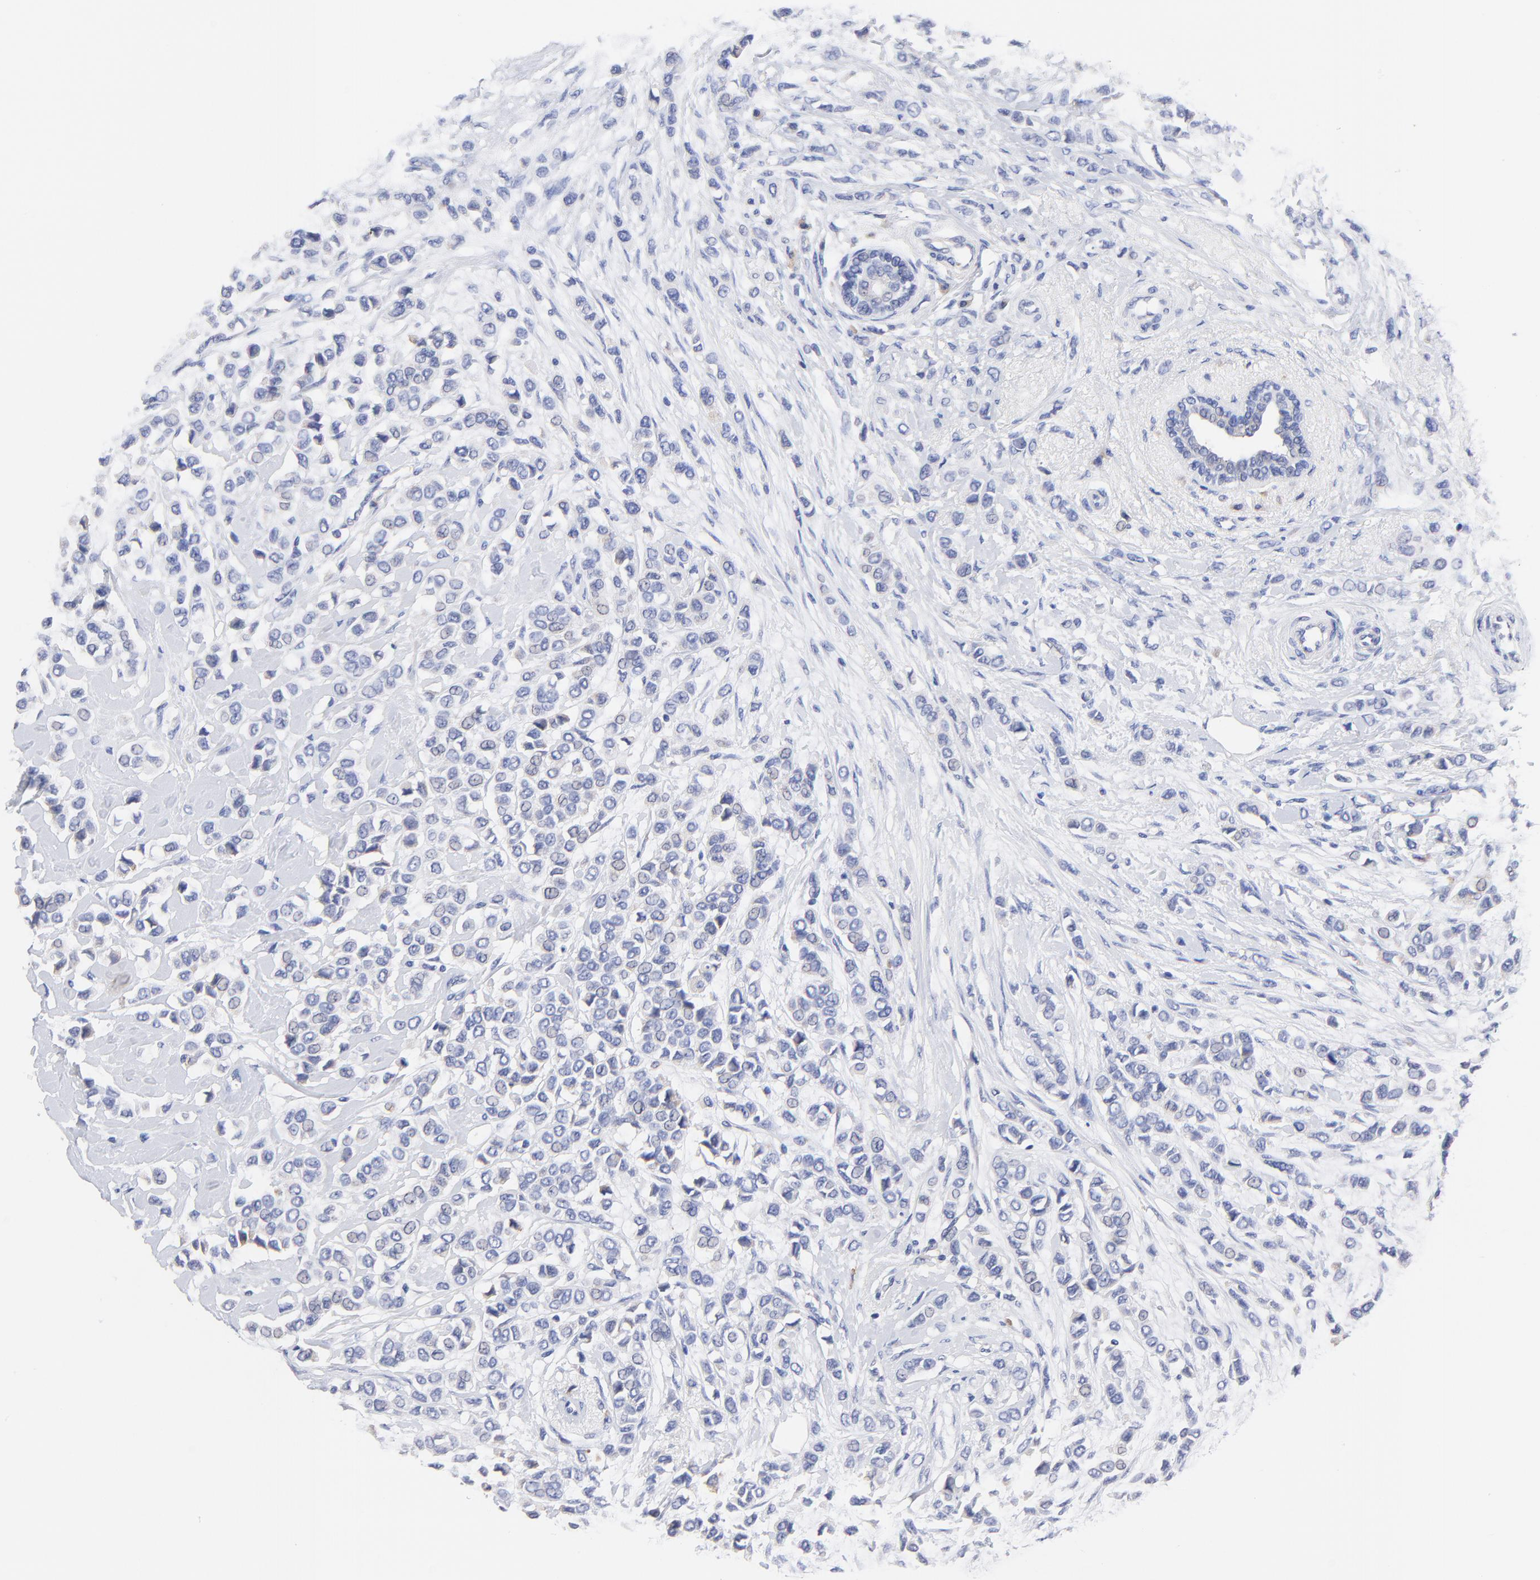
{"staining": {"intensity": "negative", "quantity": "none", "location": "none"}, "tissue": "breast cancer", "cell_type": "Tumor cells", "image_type": "cancer", "snomed": [{"axis": "morphology", "description": "Lobular carcinoma"}, {"axis": "topography", "description": "Breast"}], "caption": "Immunohistochemistry (IHC) photomicrograph of neoplastic tissue: human lobular carcinoma (breast) stained with DAB reveals no significant protein staining in tumor cells.", "gene": "LAX1", "patient": {"sex": "female", "age": 51}}